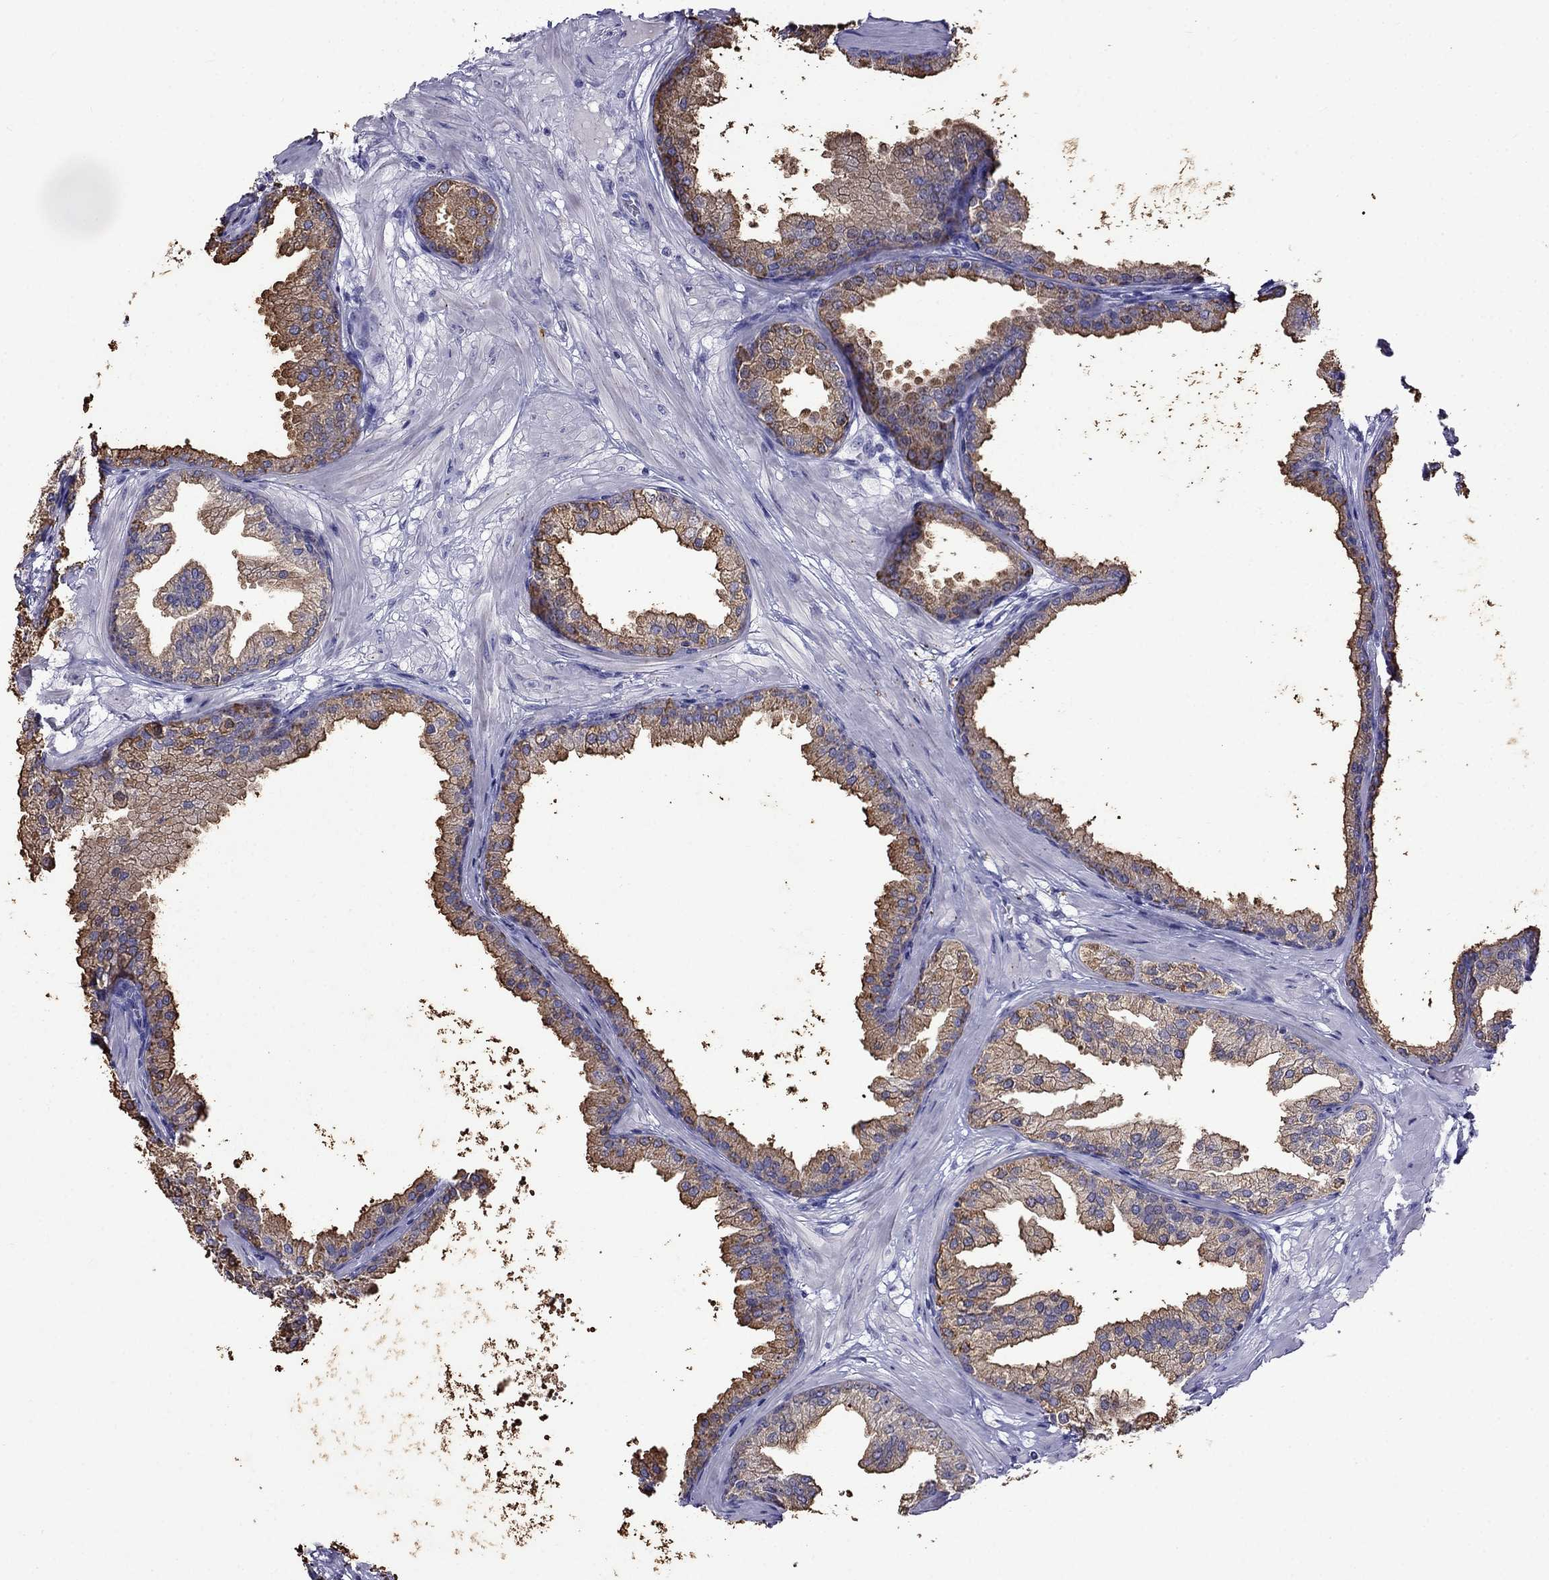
{"staining": {"intensity": "moderate", "quantity": ">75%", "location": "cytoplasmic/membranous"}, "tissue": "prostate", "cell_type": "Glandular cells", "image_type": "normal", "snomed": [{"axis": "morphology", "description": "Normal tissue, NOS"}, {"axis": "topography", "description": "Prostate"}], "caption": "Brown immunohistochemical staining in benign human prostate demonstrates moderate cytoplasmic/membranous staining in approximately >75% of glandular cells.", "gene": "MGP", "patient": {"sex": "male", "age": 37}}